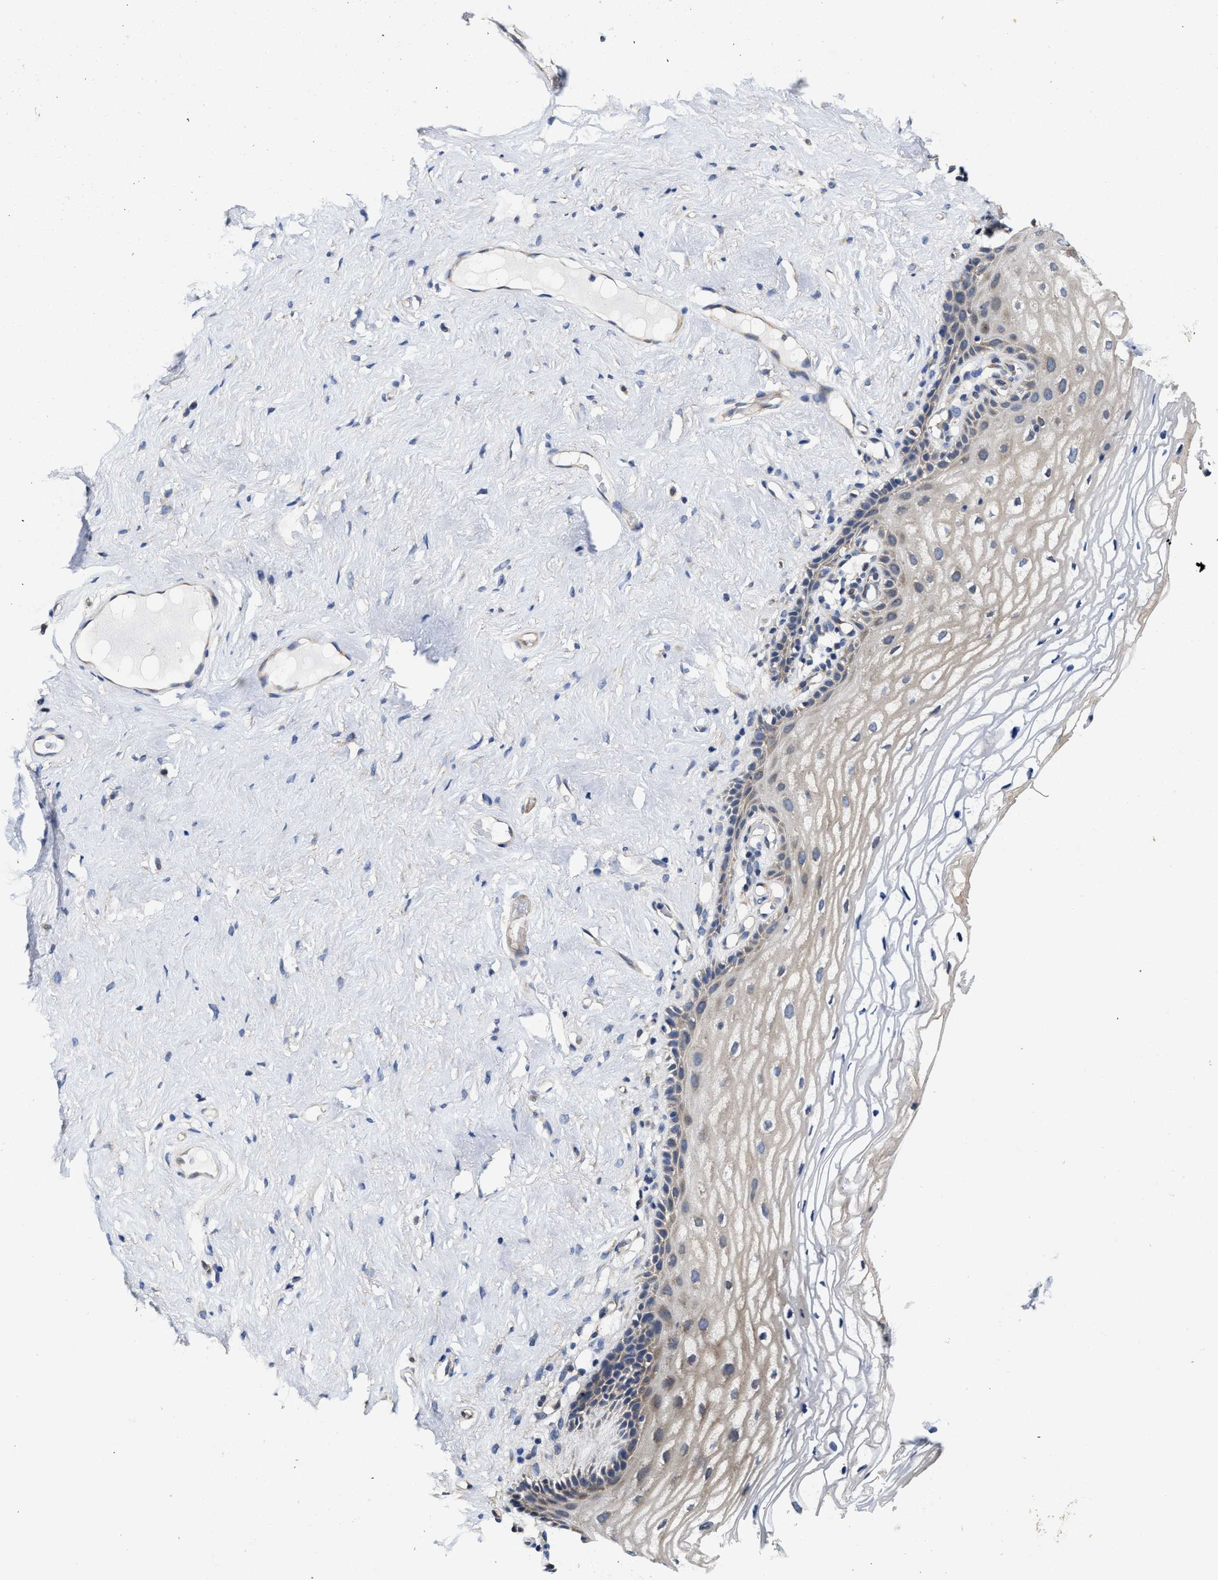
{"staining": {"intensity": "weak", "quantity": "25%-75%", "location": "cytoplasmic/membranous"}, "tissue": "vagina", "cell_type": "Squamous epithelial cells", "image_type": "normal", "snomed": [{"axis": "morphology", "description": "Normal tissue, NOS"}, {"axis": "morphology", "description": "Adenocarcinoma, NOS"}, {"axis": "topography", "description": "Rectum"}, {"axis": "topography", "description": "Vagina"}], "caption": "IHC of normal human vagina displays low levels of weak cytoplasmic/membranous positivity in approximately 25%-75% of squamous epithelial cells. (brown staining indicates protein expression, while blue staining denotes nuclei).", "gene": "TRAF6", "patient": {"sex": "female", "age": 71}}